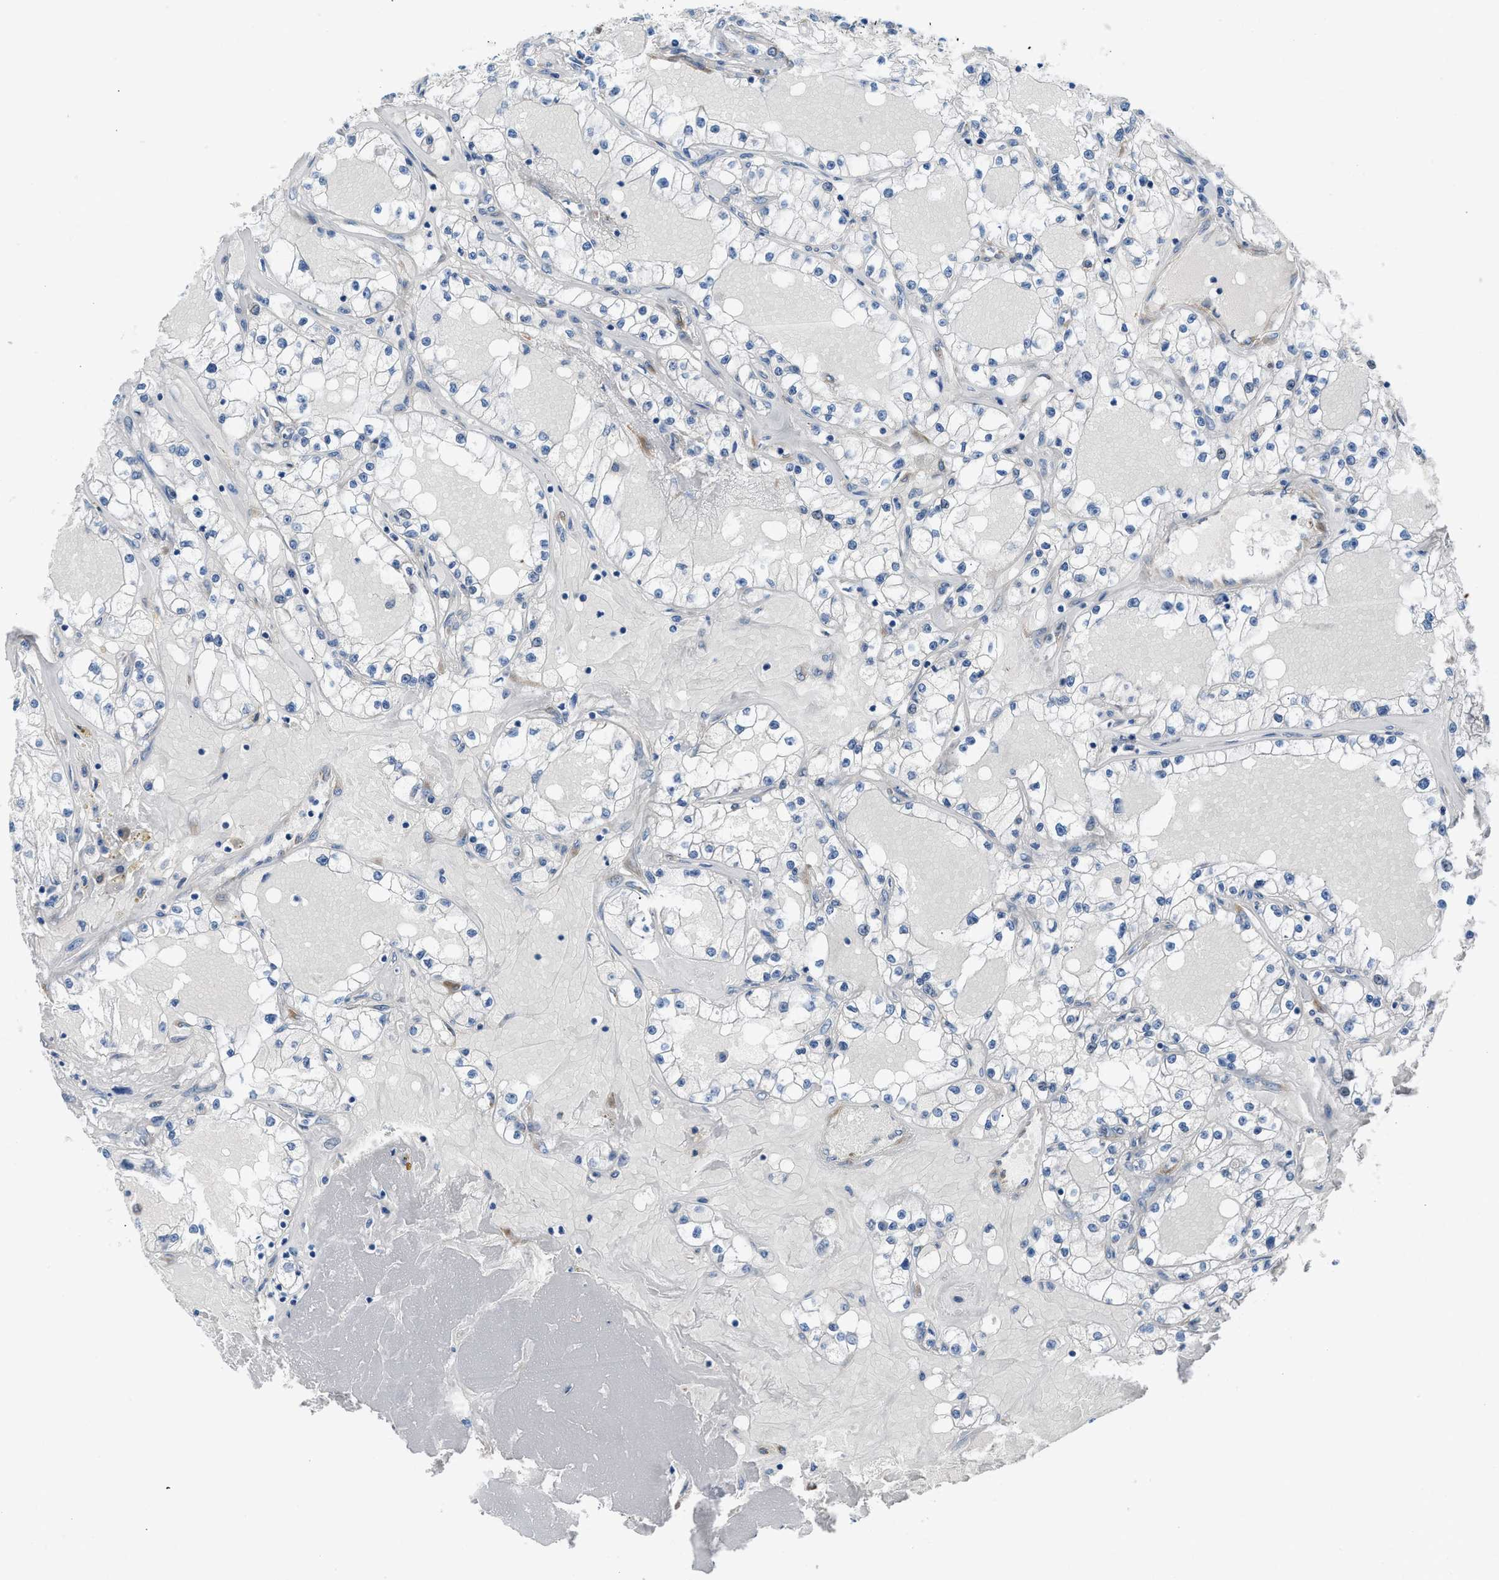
{"staining": {"intensity": "negative", "quantity": "none", "location": "none"}, "tissue": "renal cancer", "cell_type": "Tumor cells", "image_type": "cancer", "snomed": [{"axis": "morphology", "description": "Adenocarcinoma, NOS"}, {"axis": "topography", "description": "Kidney"}], "caption": "Adenocarcinoma (renal) was stained to show a protein in brown. There is no significant staining in tumor cells.", "gene": "BNC2", "patient": {"sex": "male", "age": 56}}